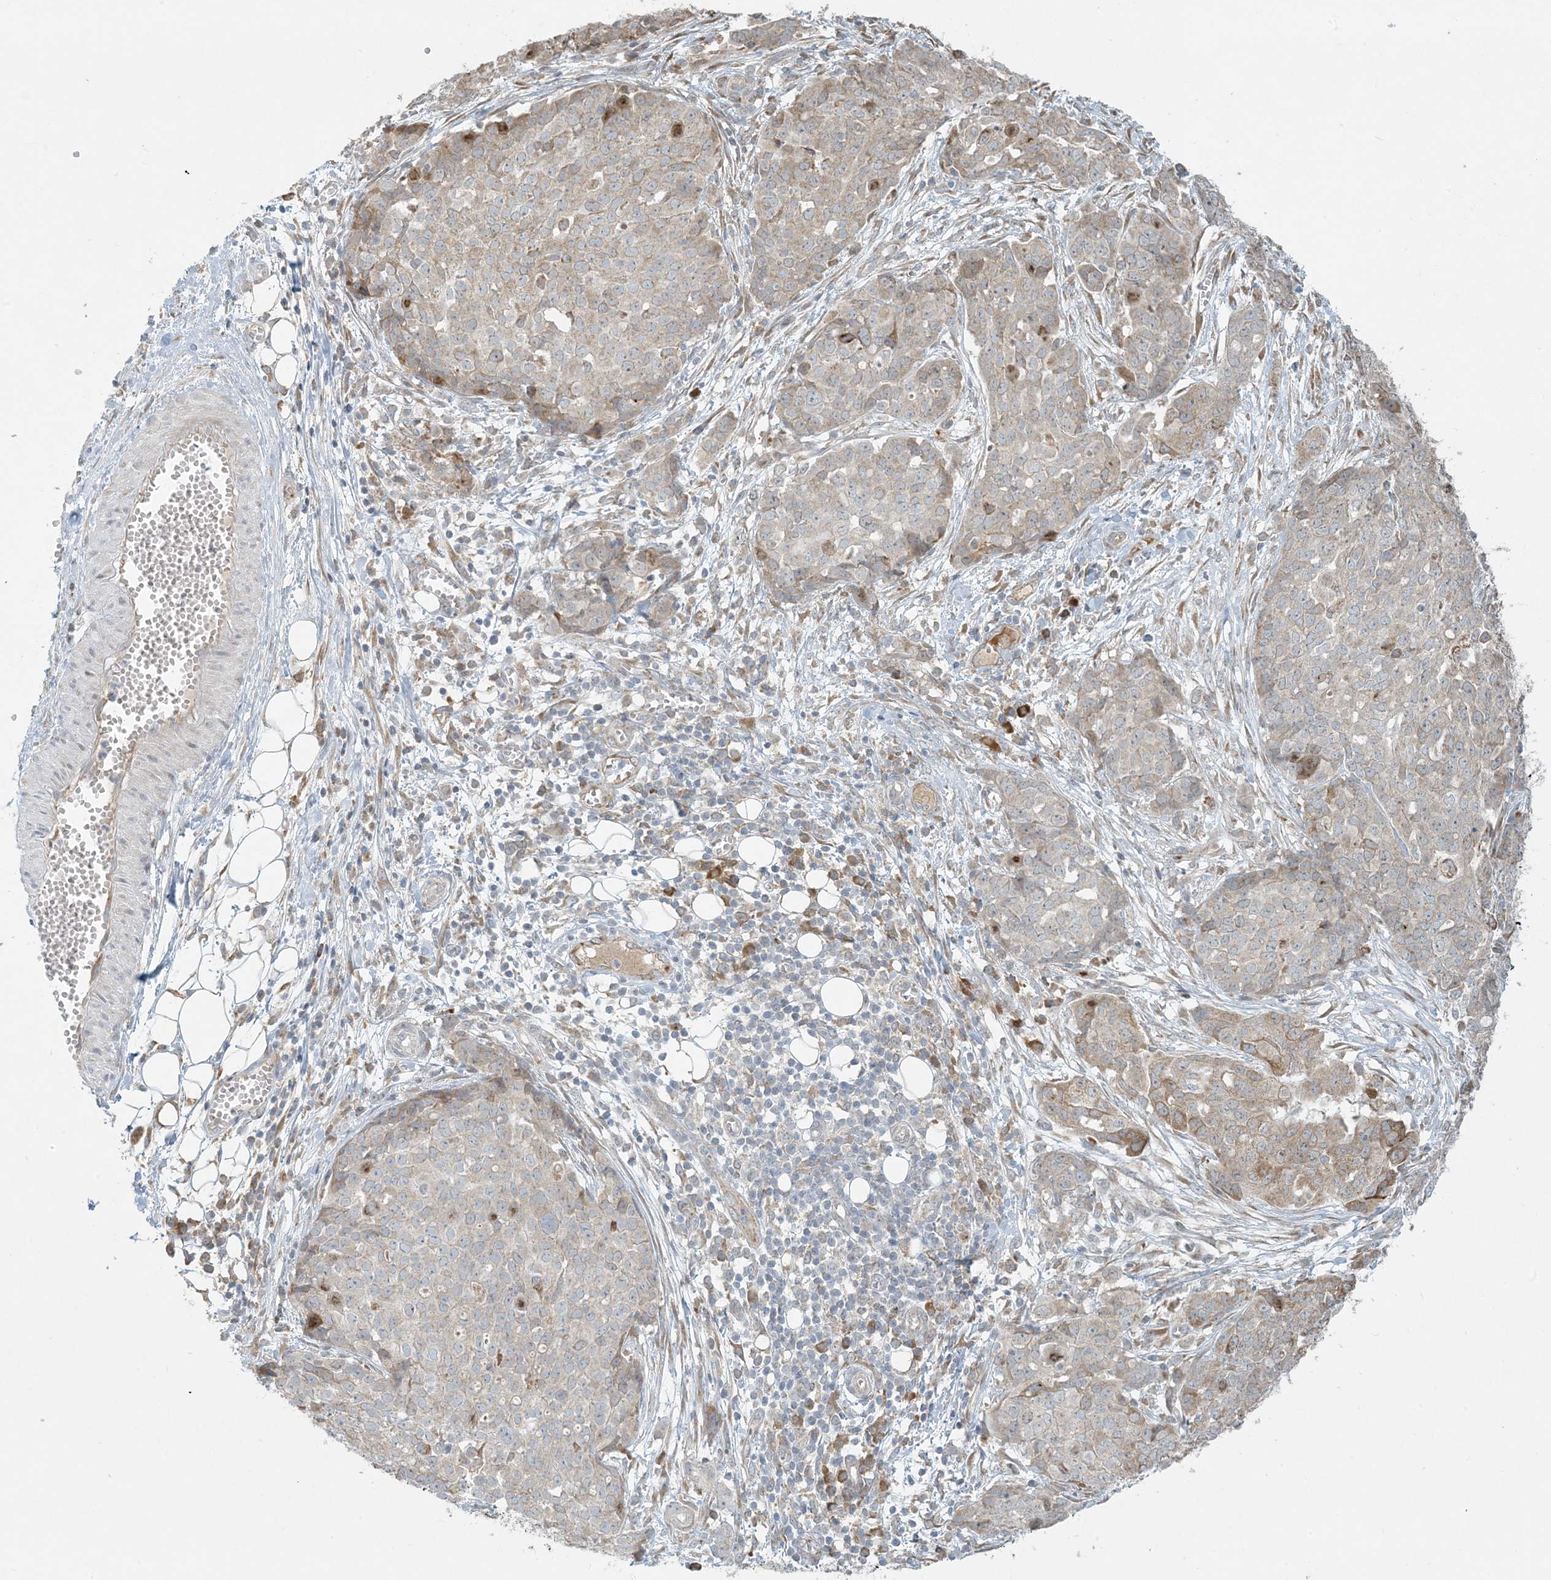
{"staining": {"intensity": "moderate", "quantity": "<25%", "location": "cytoplasmic/membranous,nuclear"}, "tissue": "ovarian cancer", "cell_type": "Tumor cells", "image_type": "cancer", "snomed": [{"axis": "morphology", "description": "Cystadenocarcinoma, serous, NOS"}, {"axis": "topography", "description": "Soft tissue"}, {"axis": "topography", "description": "Ovary"}], "caption": "This image reveals immunohistochemistry (IHC) staining of serous cystadenocarcinoma (ovarian), with low moderate cytoplasmic/membranous and nuclear expression in approximately <25% of tumor cells.", "gene": "HACL1", "patient": {"sex": "female", "age": 57}}